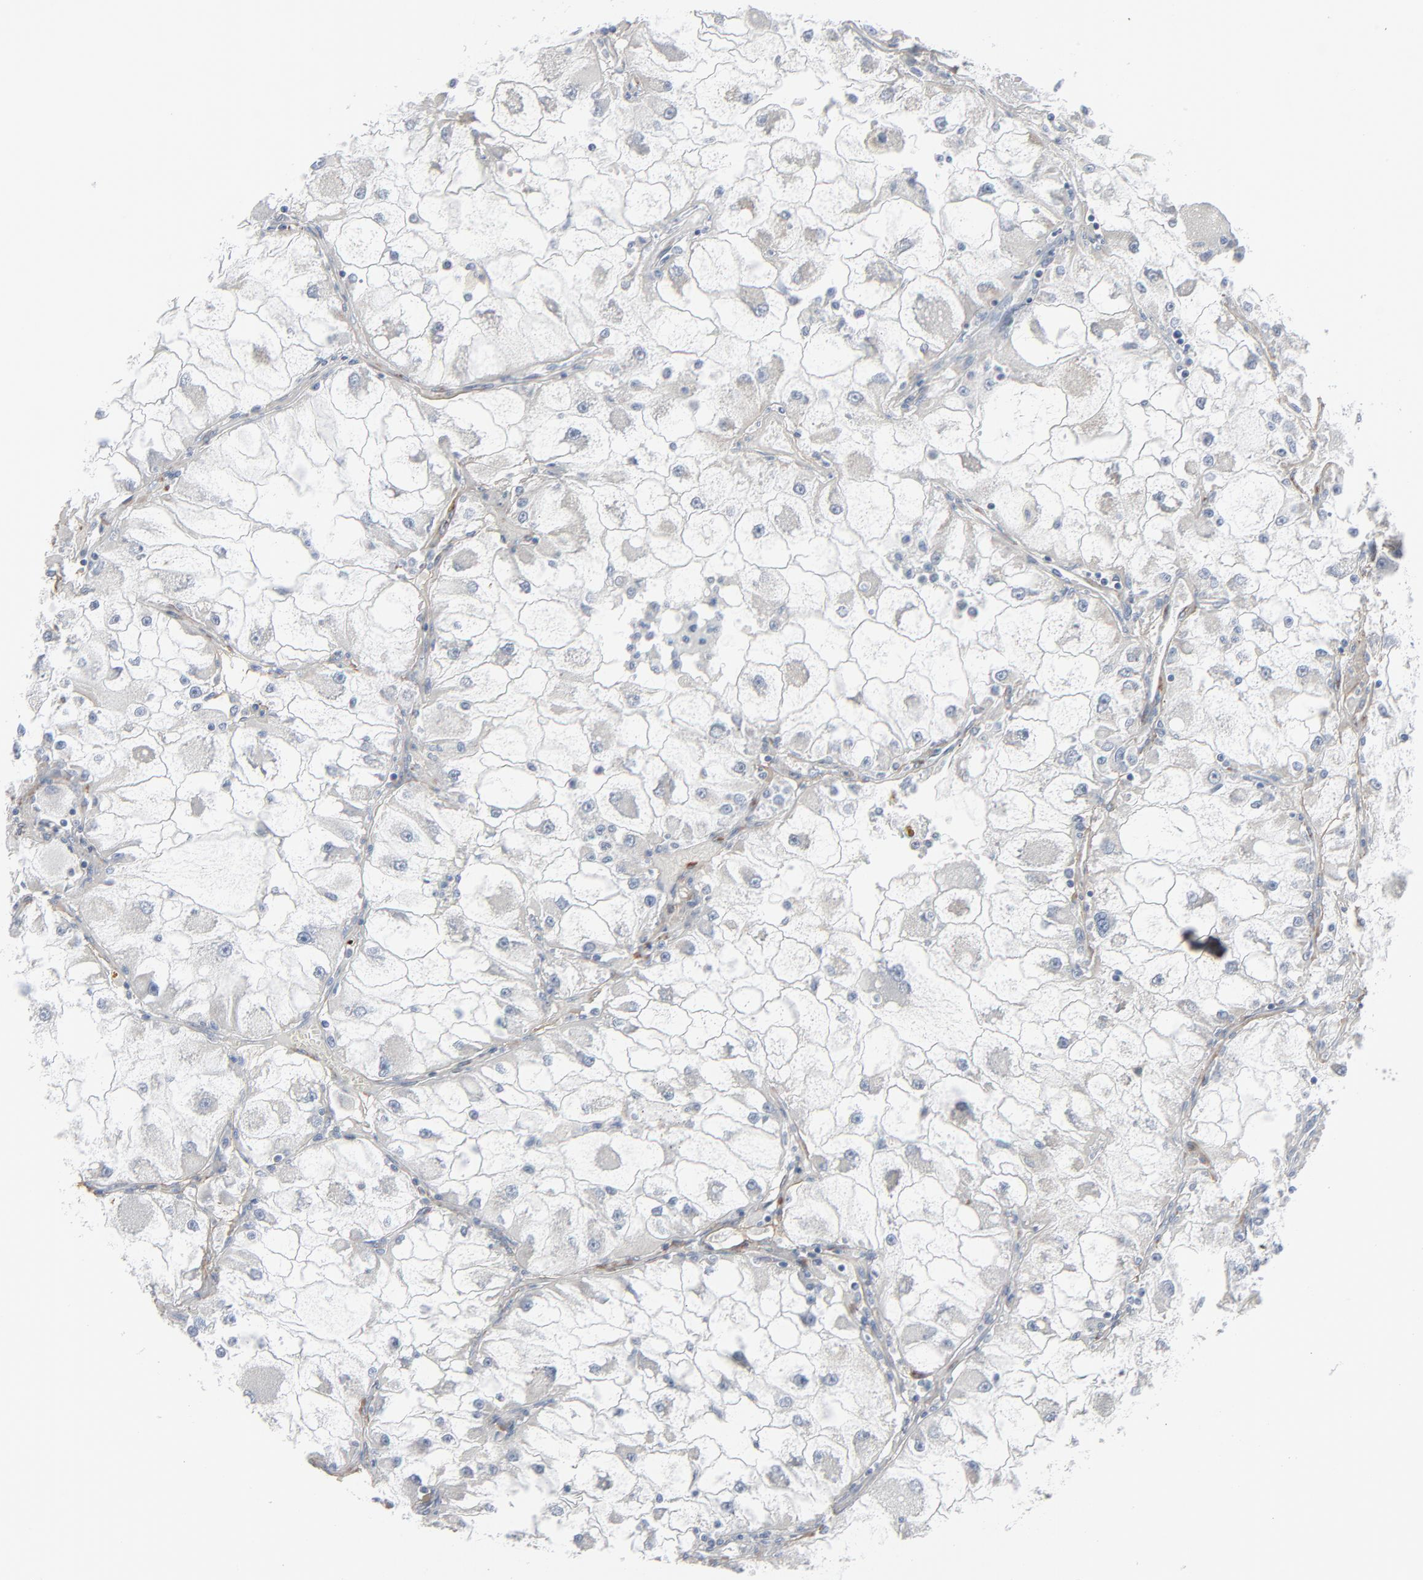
{"staining": {"intensity": "negative", "quantity": "none", "location": "none"}, "tissue": "renal cancer", "cell_type": "Tumor cells", "image_type": "cancer", "snomed": [{"axis": "morphology", "description": "Adenocarcinoma, NOS"}, {"axis": "topography", "description": "Kidney"}], "caption": "Immunohistochemistry (IHC) micrograph of adenocarcinoma (renal) stained for a protein (brown), which displays no staining in tumor cells.", "gene": "BGN", "patient": {"sex": "female", "age": 73}}